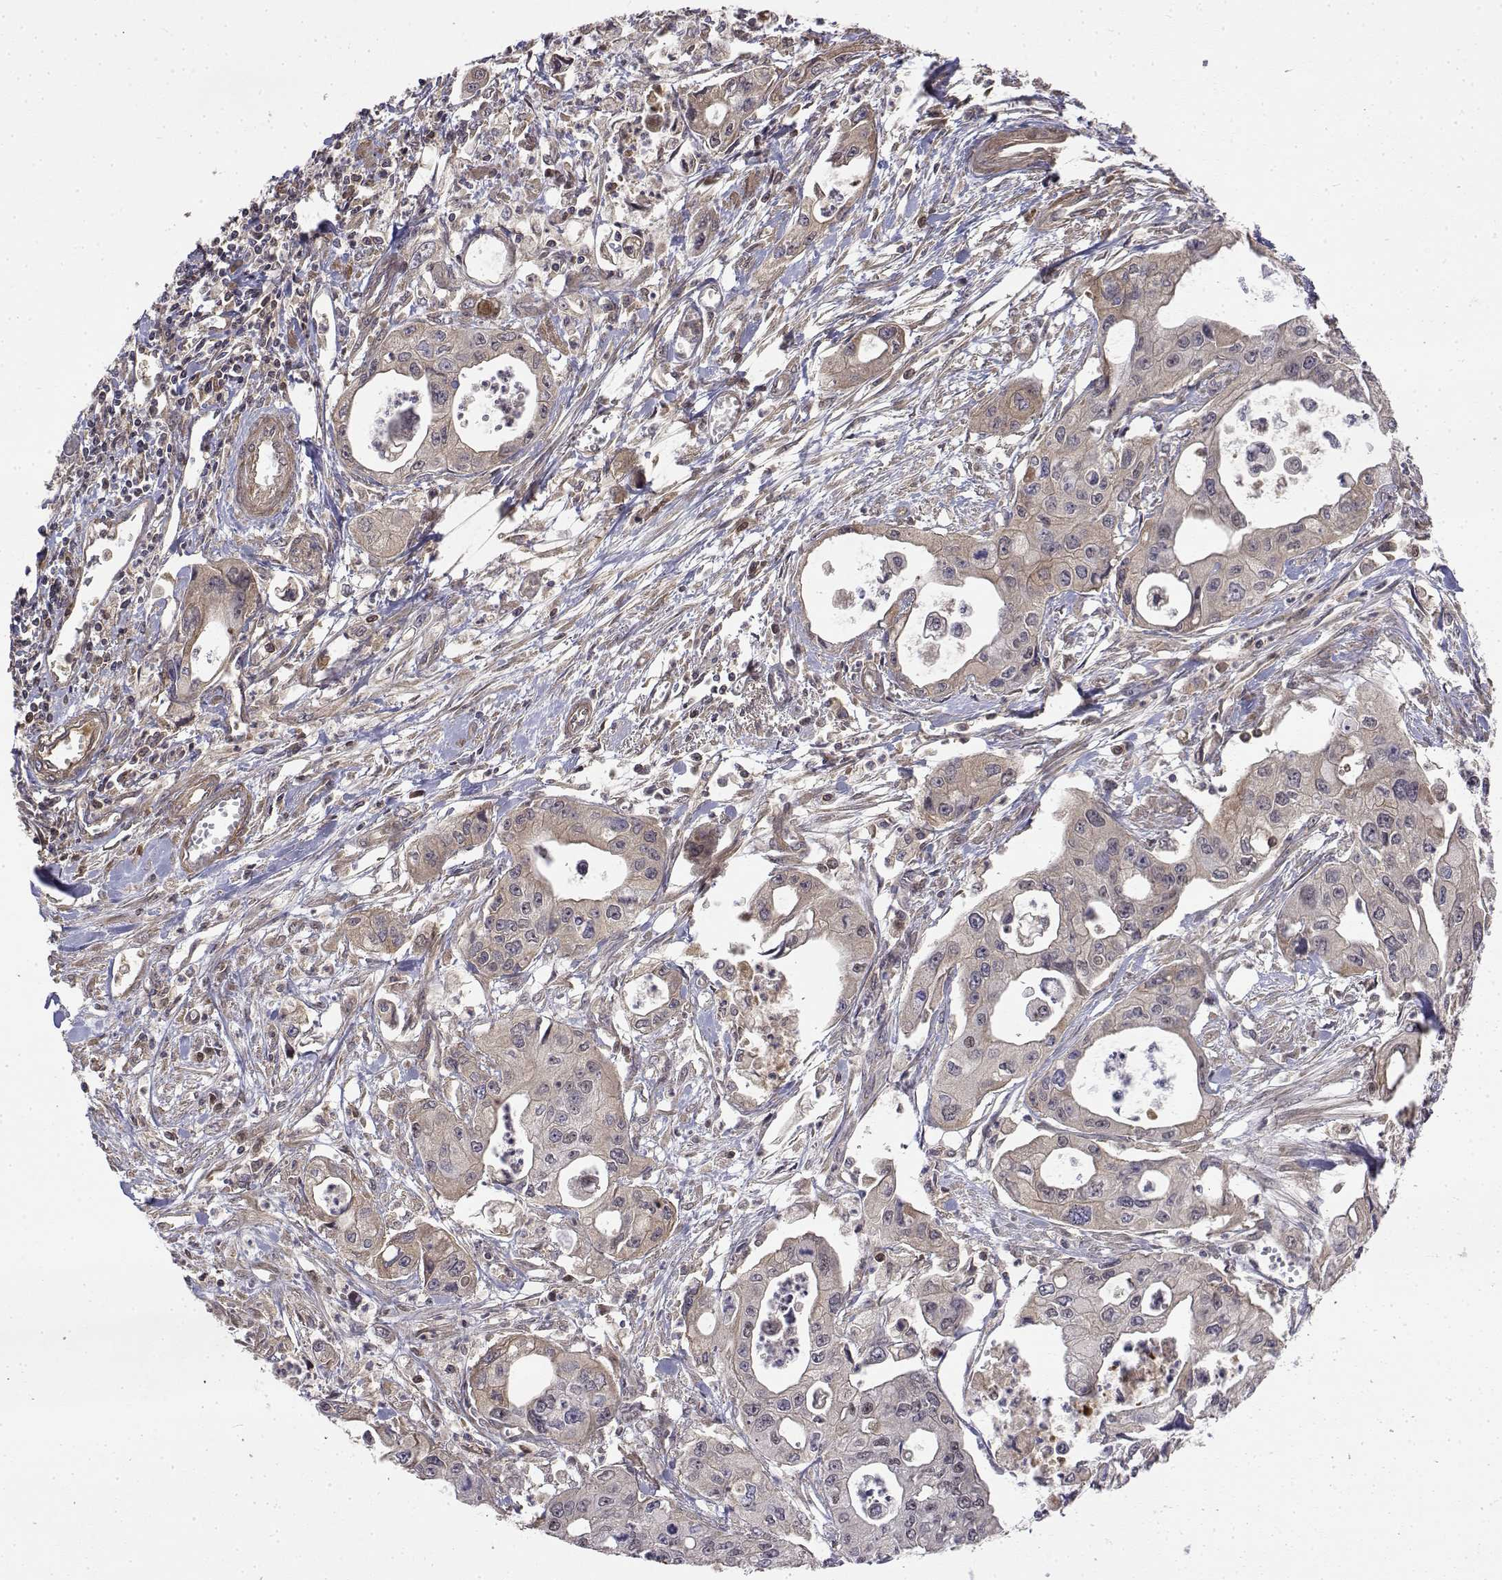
{"staining": {"intensity": "negative", "quantity": "none", "location": "none"}, "tissue": "pancreatic cancer", "cell_type": "Tumor cells", "image_type": "cancer", "snomed": [{"axis": "morphology", "description": "Adenocarcinoma, NOS"}, {"axis": "topography", "description": "Pancreas"}], "caption": "This histopathology image is of adenocarcinoma (pancreatic) stained with IHC to label a protein in brown with the nuclei are counter-stained blue. There is no positivity in tumor cells.", "gene": "ITGA7", "patient": {"sex": "male", "age": 70}}